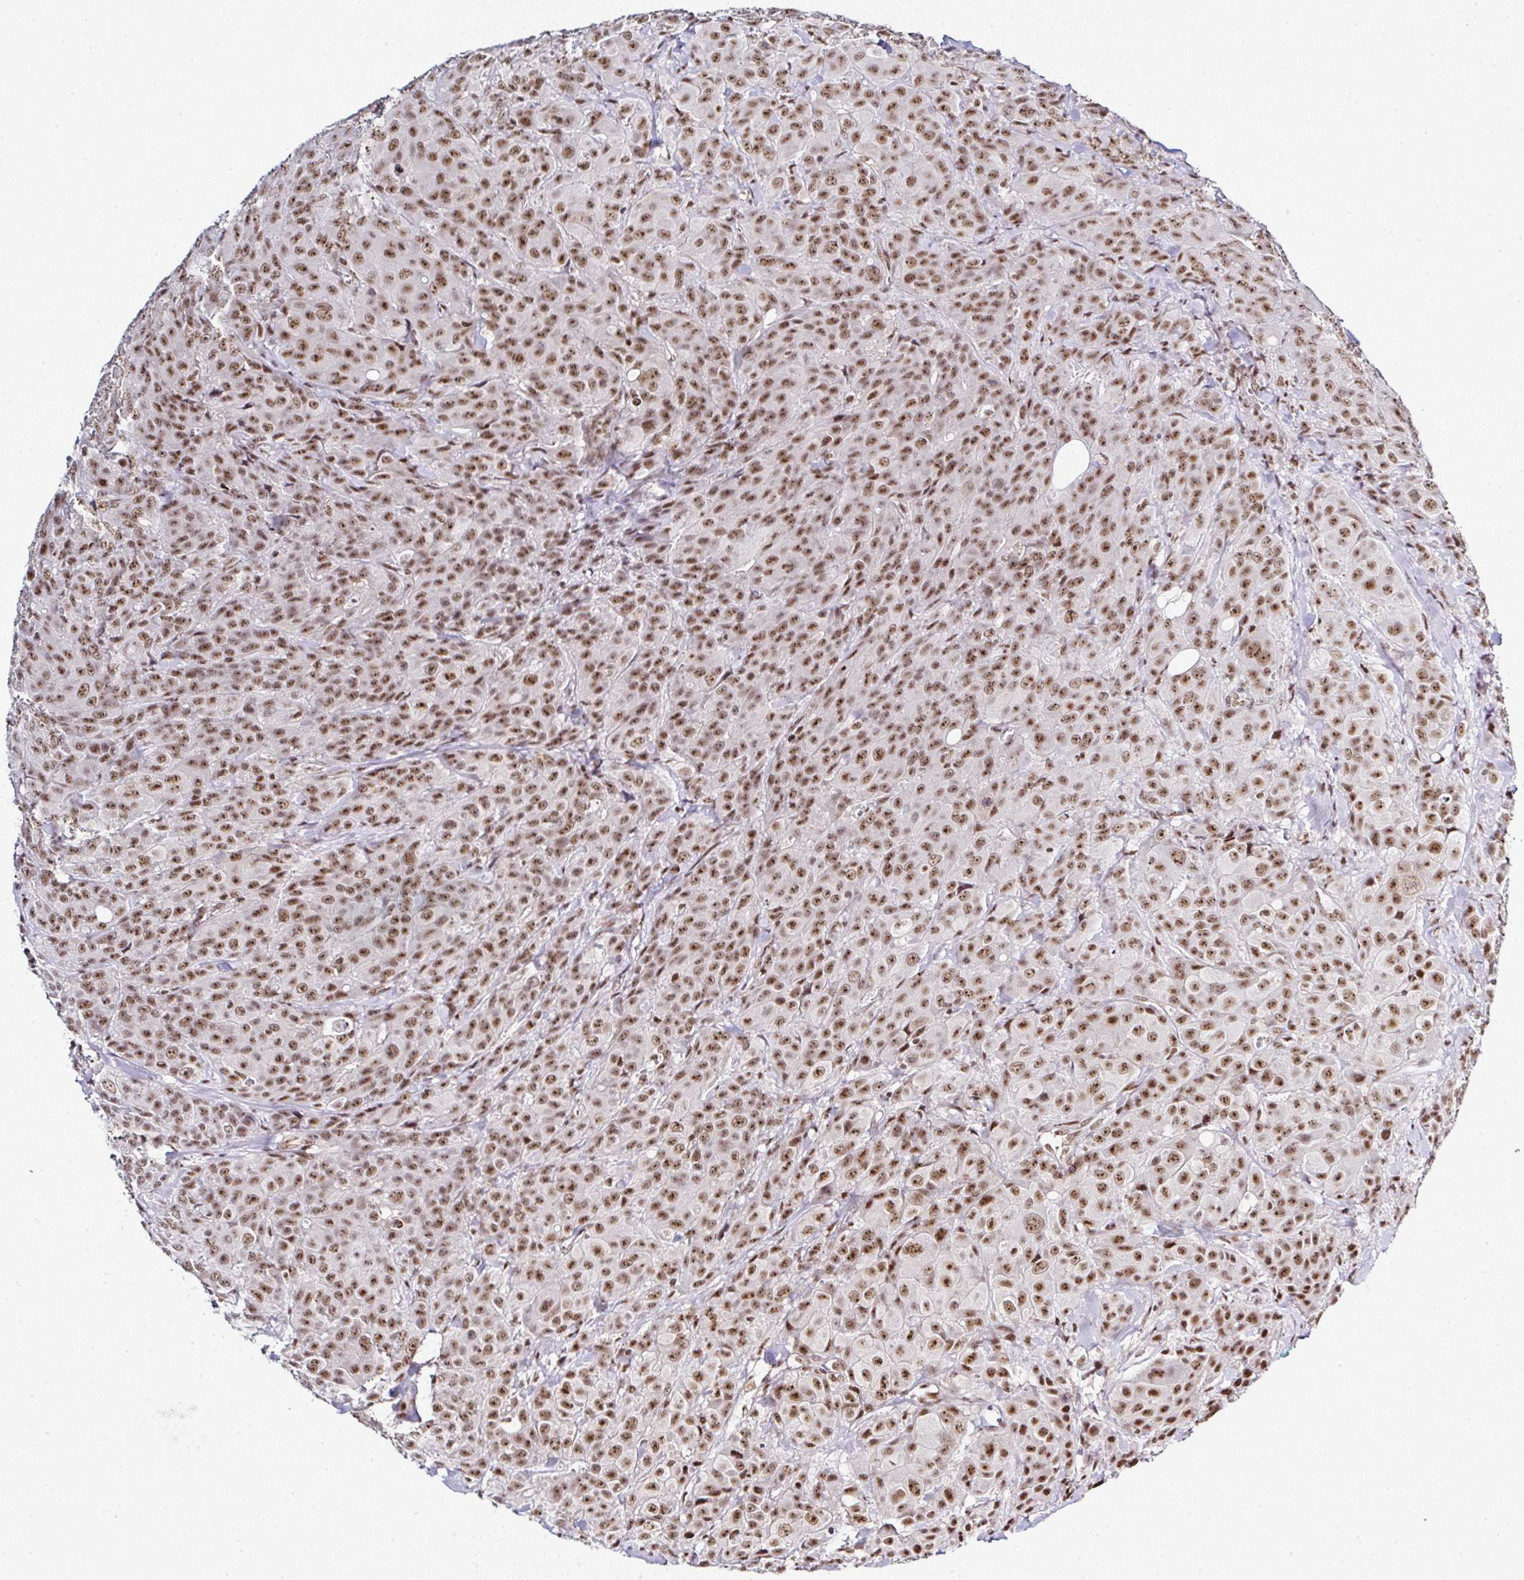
{"staining": {"intensity": "moderate", "quantity": ">75%", "location": "nuclear"}, "tissue": "breast cancer", "cell_type": "Tumor cells", "image_type": "cancer", "snomed": [{"axis": "morphology", "description": "Normal tissue, NOS"}, {"axis": "morphology", "description": "Duct carcinoma"}, {"axis": "topography", "description": "Breast"}], "caption": "Breast cancer stained with immunohistochemistry displays moderate nuclear positivity in about >75% of tumor cells.", "gene": "PTPN2", "patient": {"sex": "female", "age": 43}}